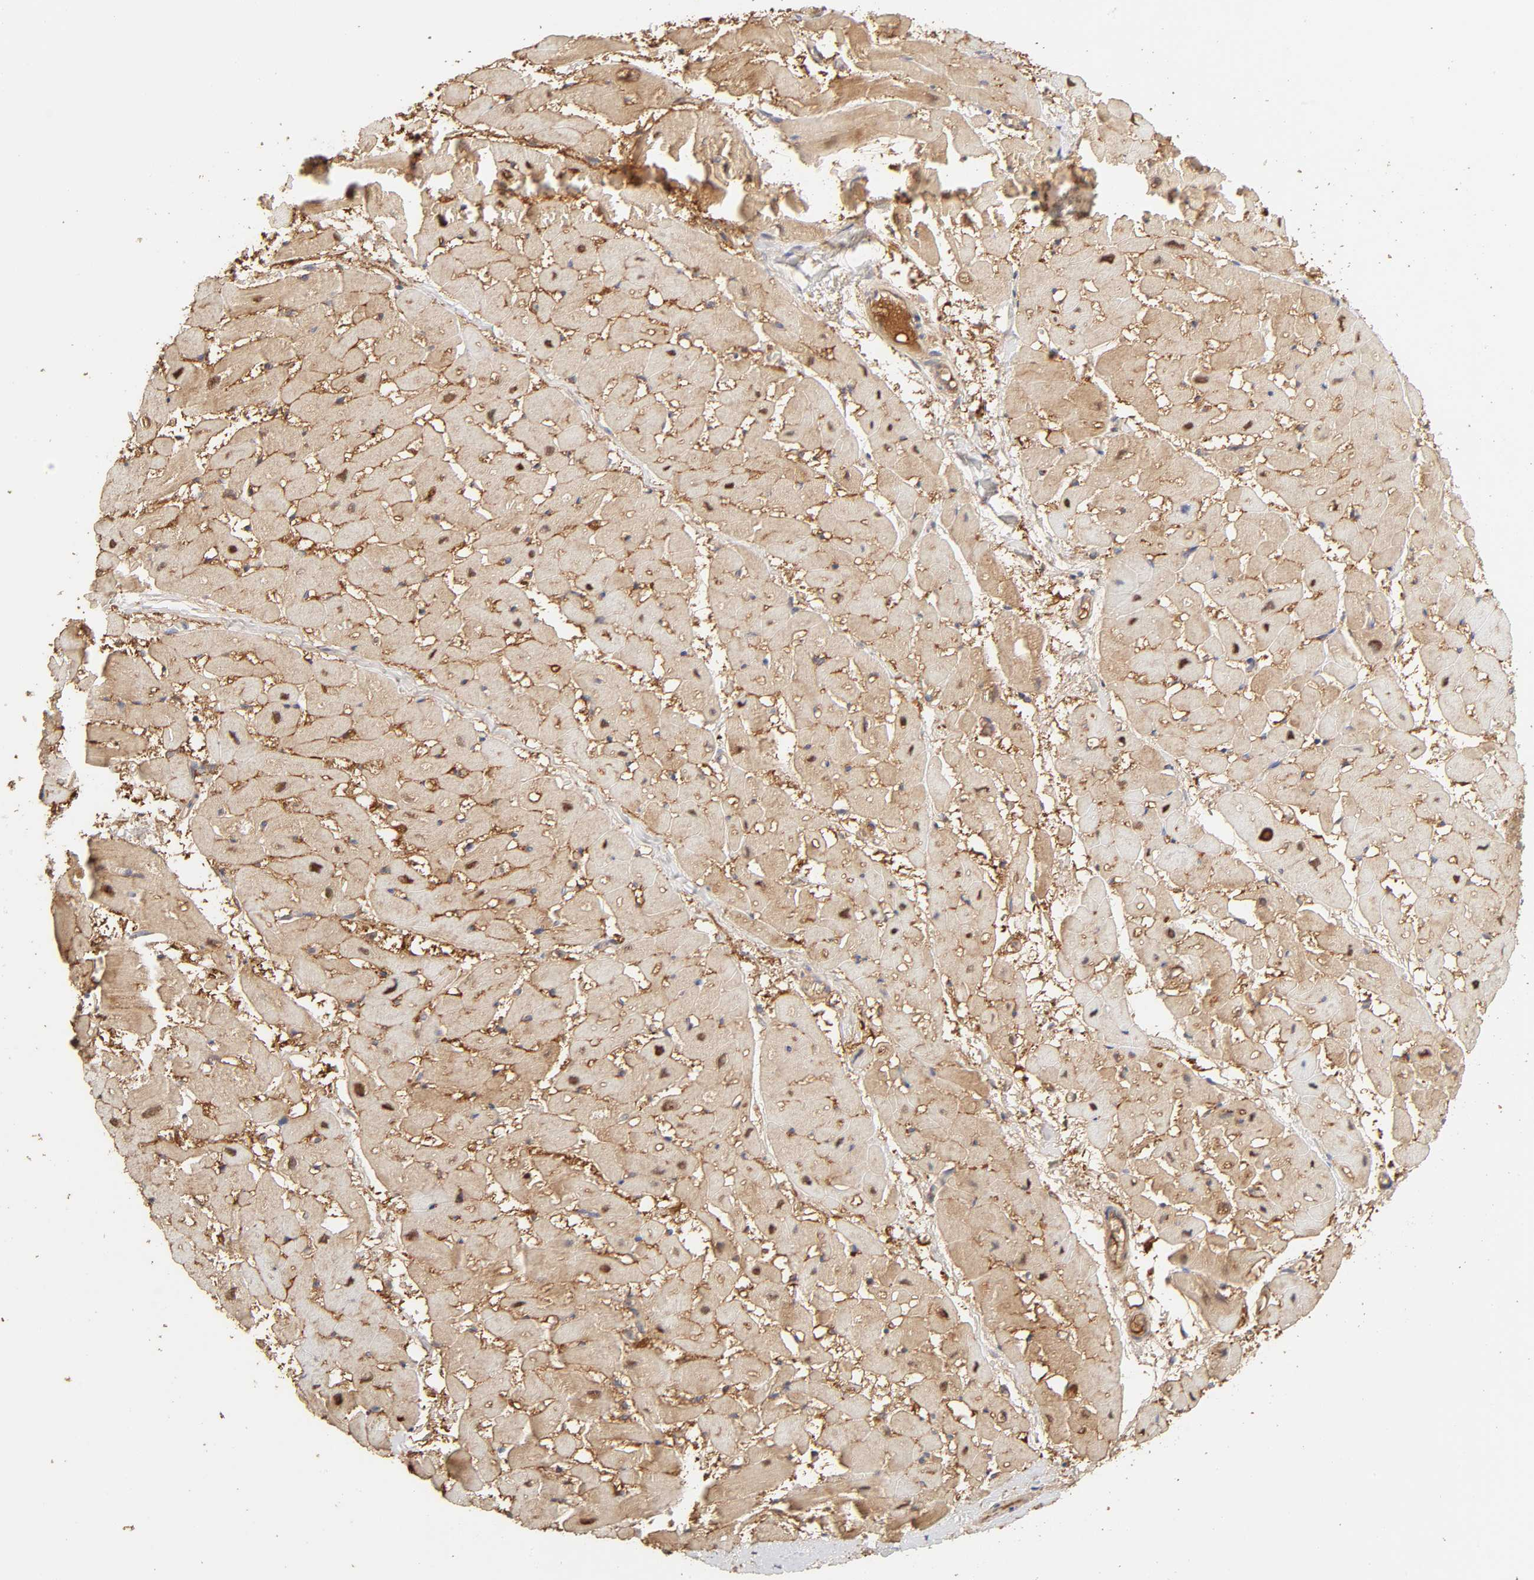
{"staining": {"intensity": "moderate", "quantity": "25%-75%", "location": "cytoplasmic/membranous,nuclear"}, "tissue": "heart muscle", "cell_type": "Cardiomyocytes", "image_type": "normal", "snomed": [{"axis": "morphology", "description": "Normal tissue, NOS"}, {"axis": "topography", "description": "Heart"}], "caption": "DAB (3,3'-diaminobenzidine) immunohistochemical staining of normal heart muscle demonstrates moderate cytoplasmic/membranous,nuclear protein positivity in about 25%-75% of cardiomyocytes.", "gene": "AP1G2", "patient": {"sex": "male", "age": 45}}